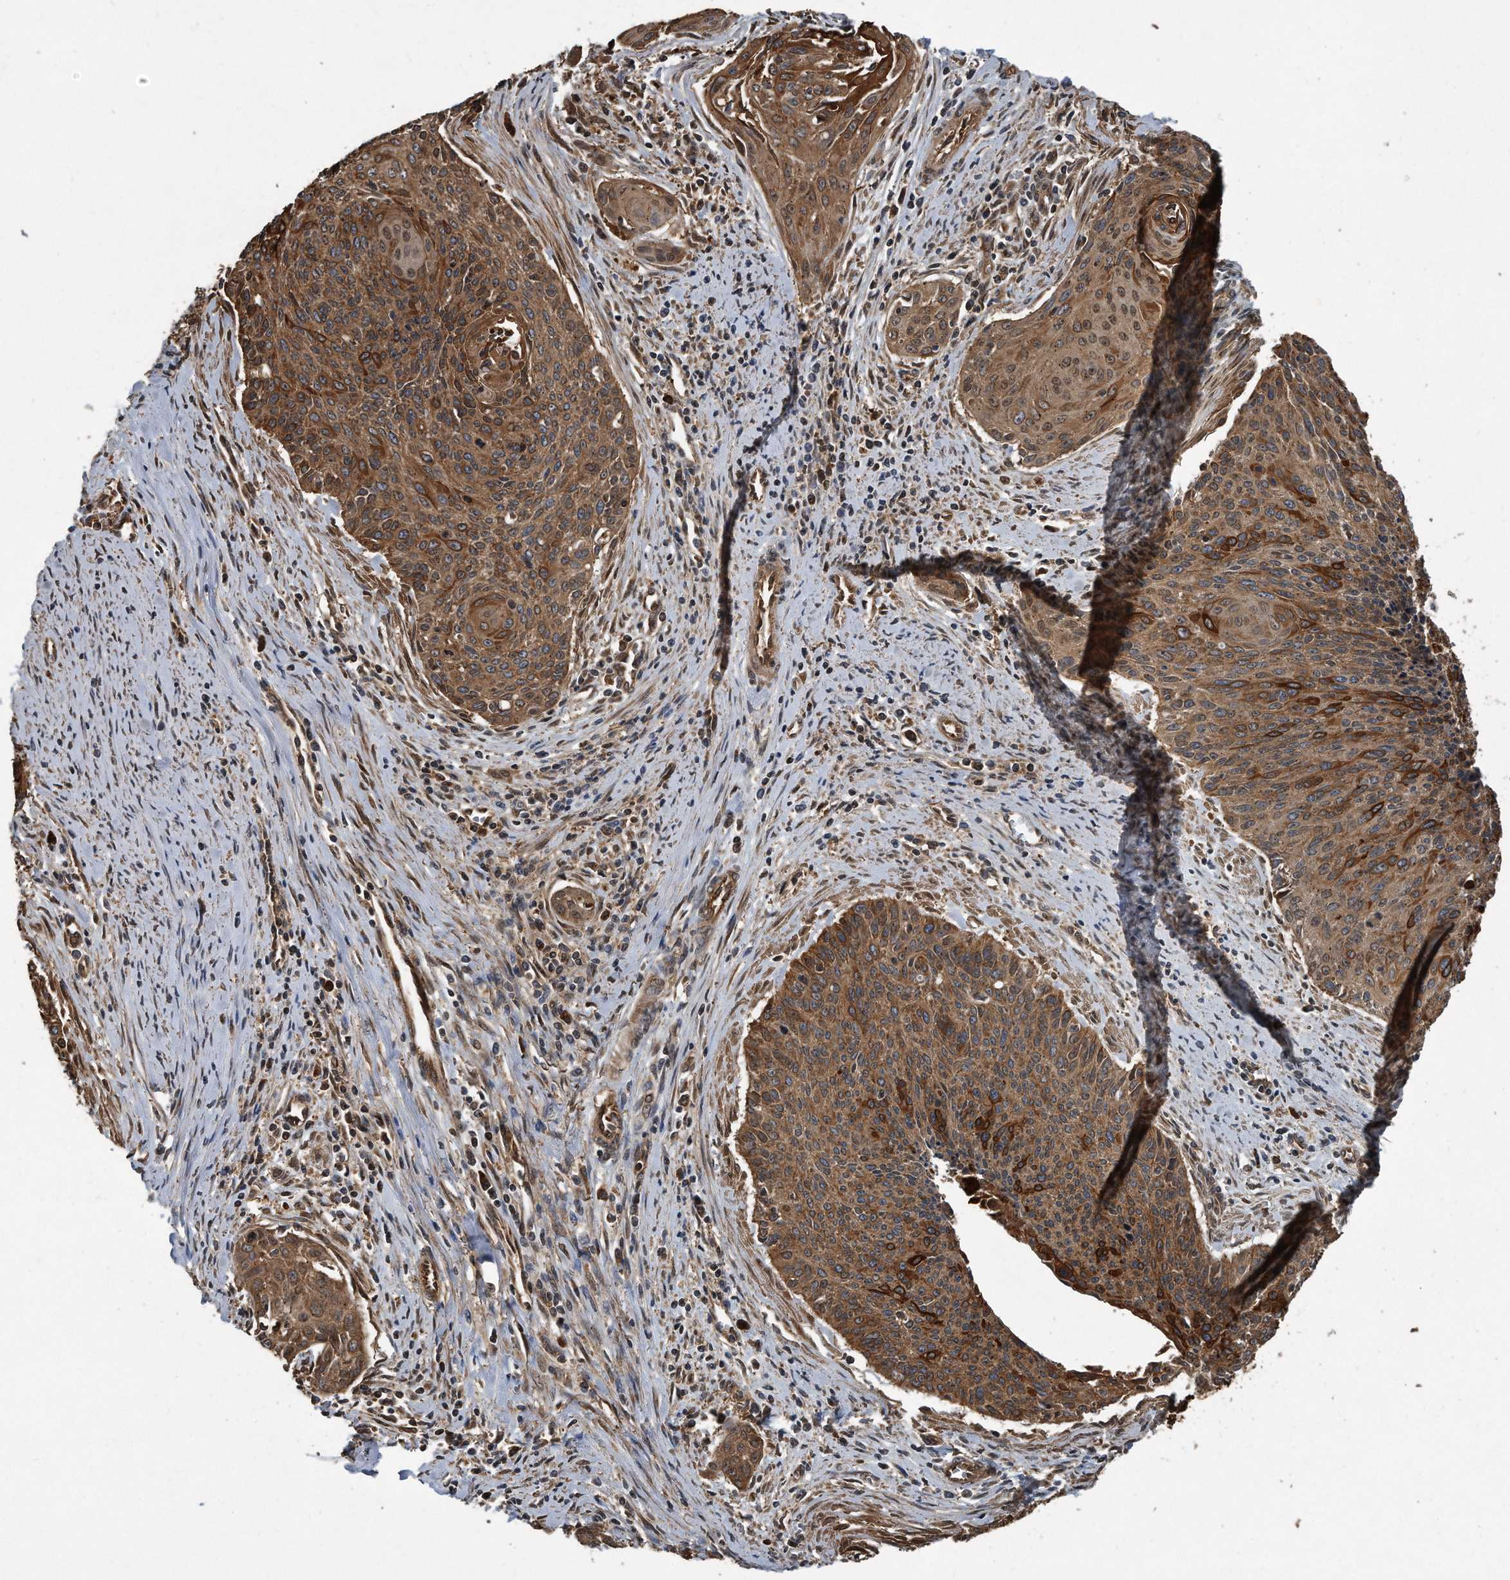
{"staining": {"intensity": "moderate", "quantity": ">75%", "location": "cytoplasmic/membranous,nuclear"}, "tissue": "cervical cancer", "cell_type": "Tumor cells", "image_type": "cancer", "snomed": [{"axis": "morphology", "description": "Squamous cell carcinoma, NOS"}, {"axis": "topography", "description": "Cervix"}], "caption": "Moderate cytoplasmic/membranous and nuclear protein expression is seen in about >75% of tumor cells in cervical cancer (squamous cell carcinoma). (DAB = brown stain, brightfield microscopy at high magnification).", "gene": "FAM136A", "patient": {"sex": "female", "age": 55}}